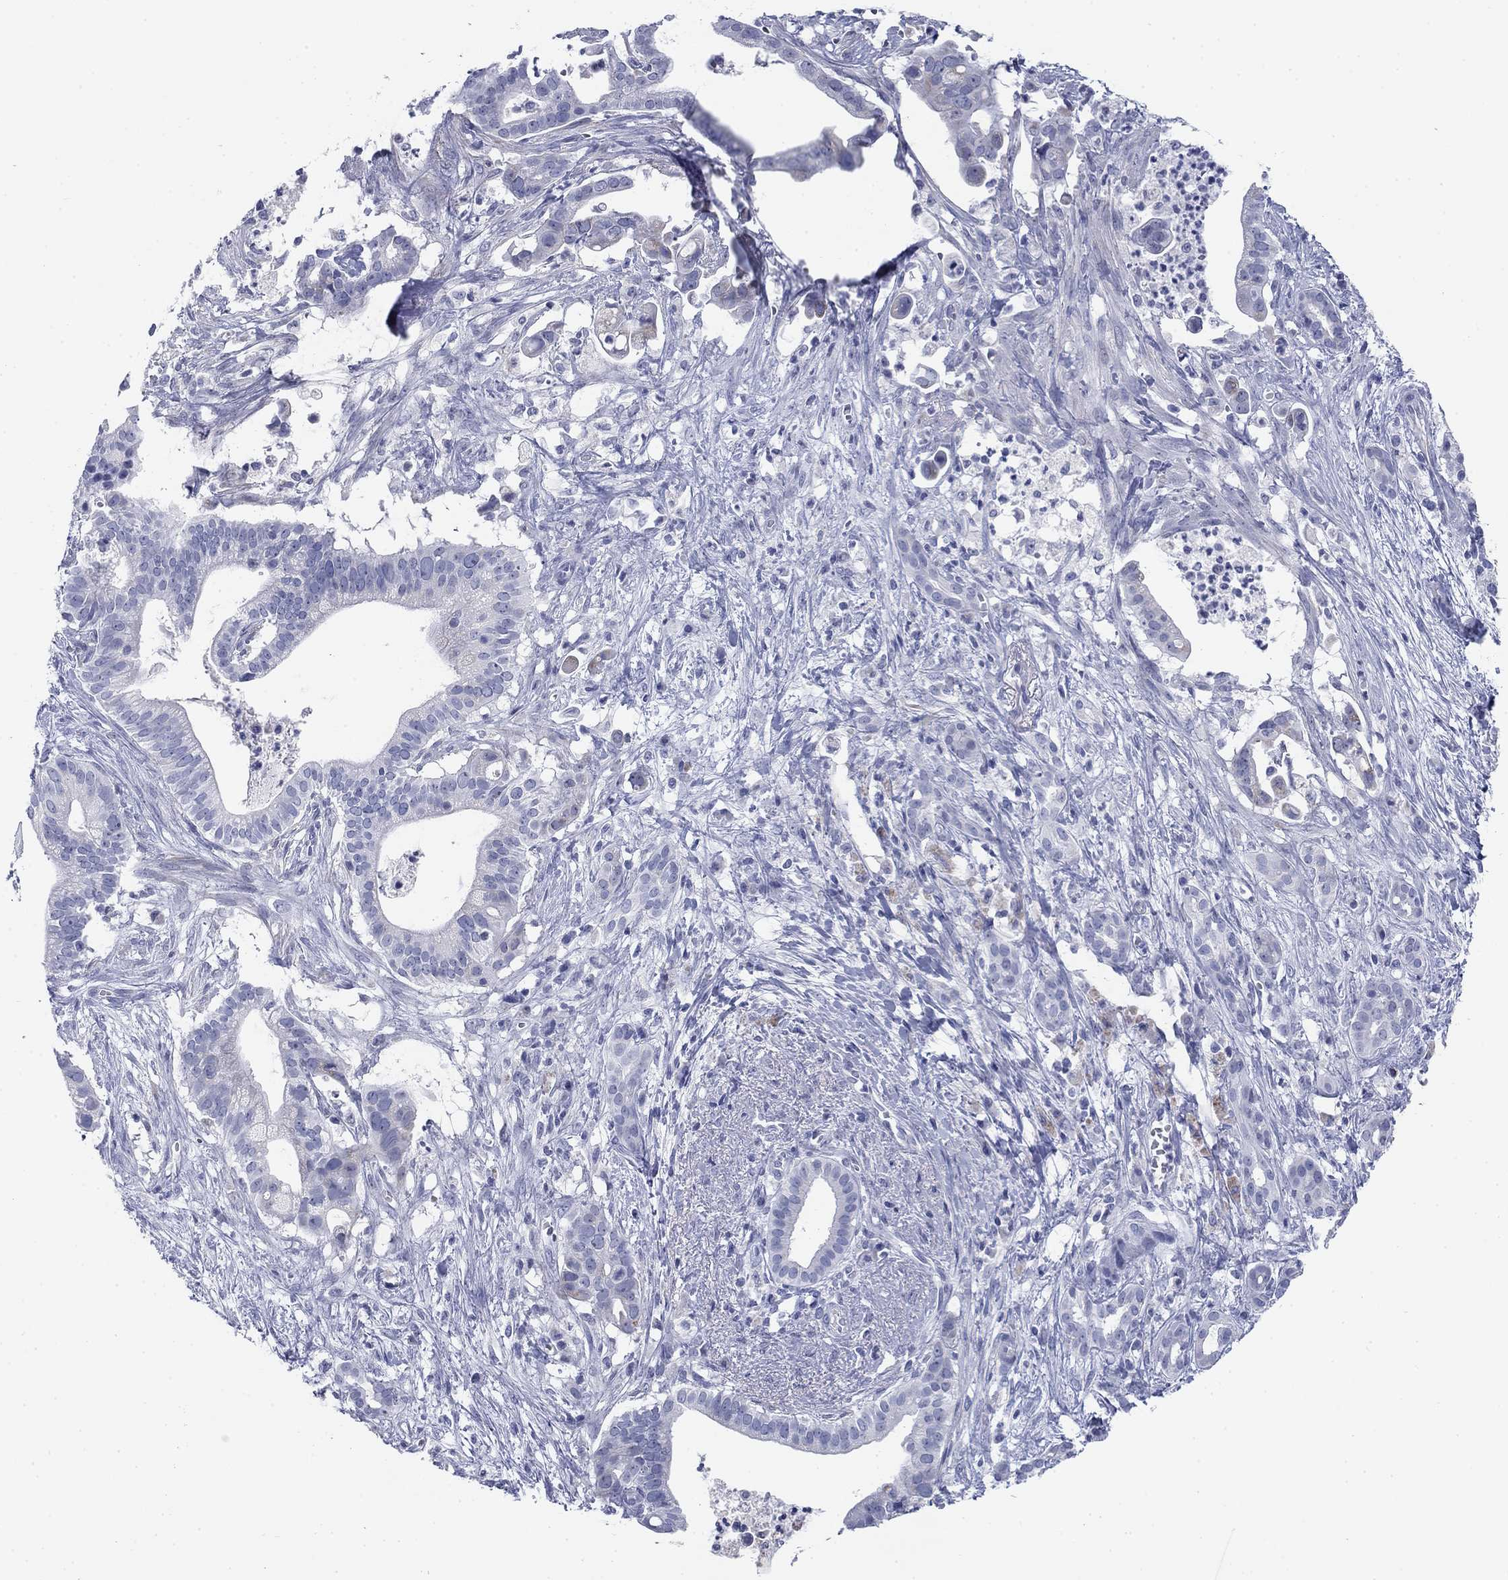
{"staining": {"intensity": "negative", "quantity": "none", "location": "none"}, "tissue": "pancreatic cancer", "cell_type": "Tumor cells", "image_type": "cancer", "snomed": [{"axis": "morphology", "description": "Adenocarcinoma, NOS"}, {"axis": "topography", "description": "Pancreas"}], "caption": "The immunohistochemistry (IHC) histopathology image has no significant positivity in tumor cells of pancreatic cancer (adenocarcinoma) tissue. (DAB IHC with hematoxylin counter stain).", "gene": "PRPH", "patient": {"sex": "male", "age": 61}}